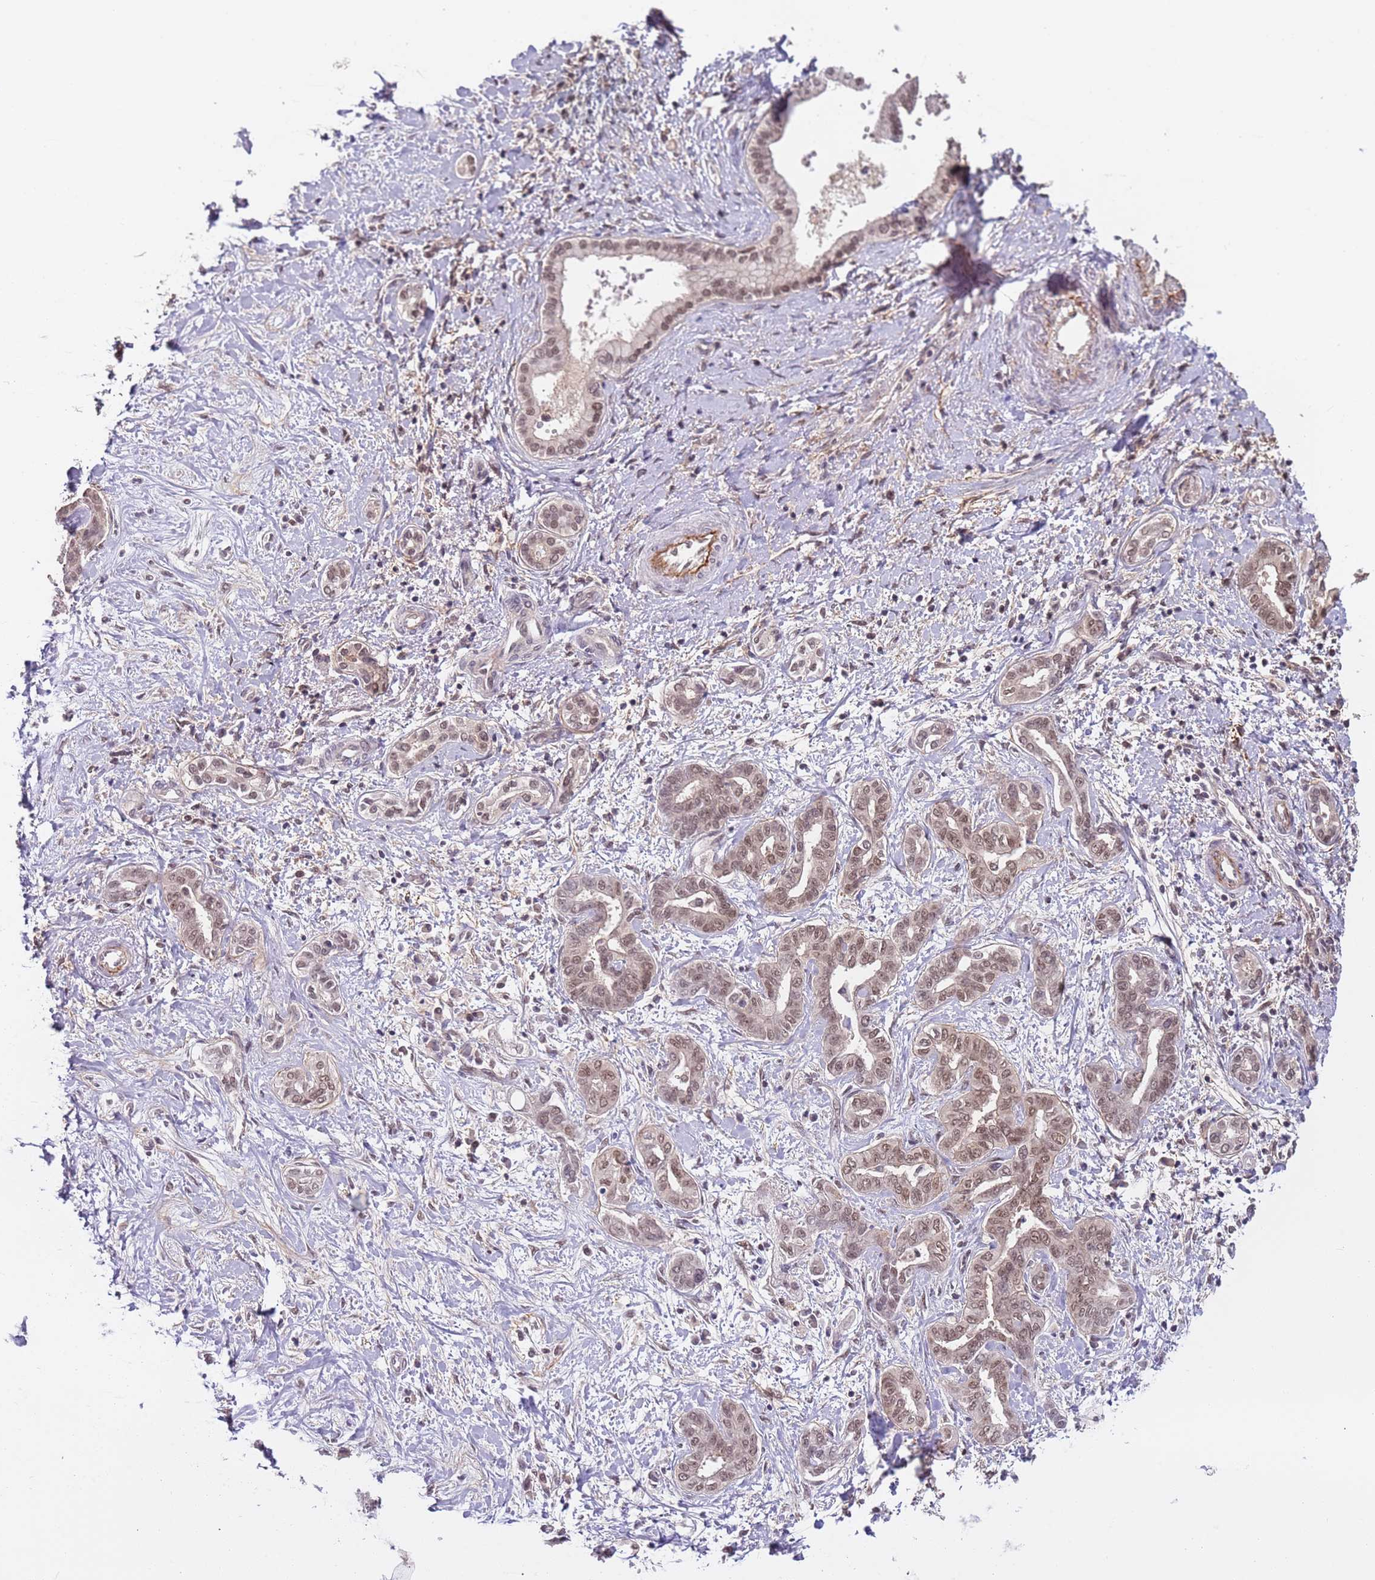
{"staining": {"intensity": "moderate", "quantity": ">75%", "location": "cytoplasmic/membranous,nuclear"}, "tissue": "liver cancer", "cell_type": "Tumor cells", "image_type": "cancer", "snomed": [{"axis": "morphology", "description": "Cholangiocarcinoma"}, {"axis": "topography", "description": "Liver"}], "caption": "Human liver cancer stained for a protein (brown) displays moderate cytoplasmic/membranous and nuclear positive positivity in about >75% of tumor cells.", "gene": "PGLS", "patient": {"sex": "female", "age": 77}}